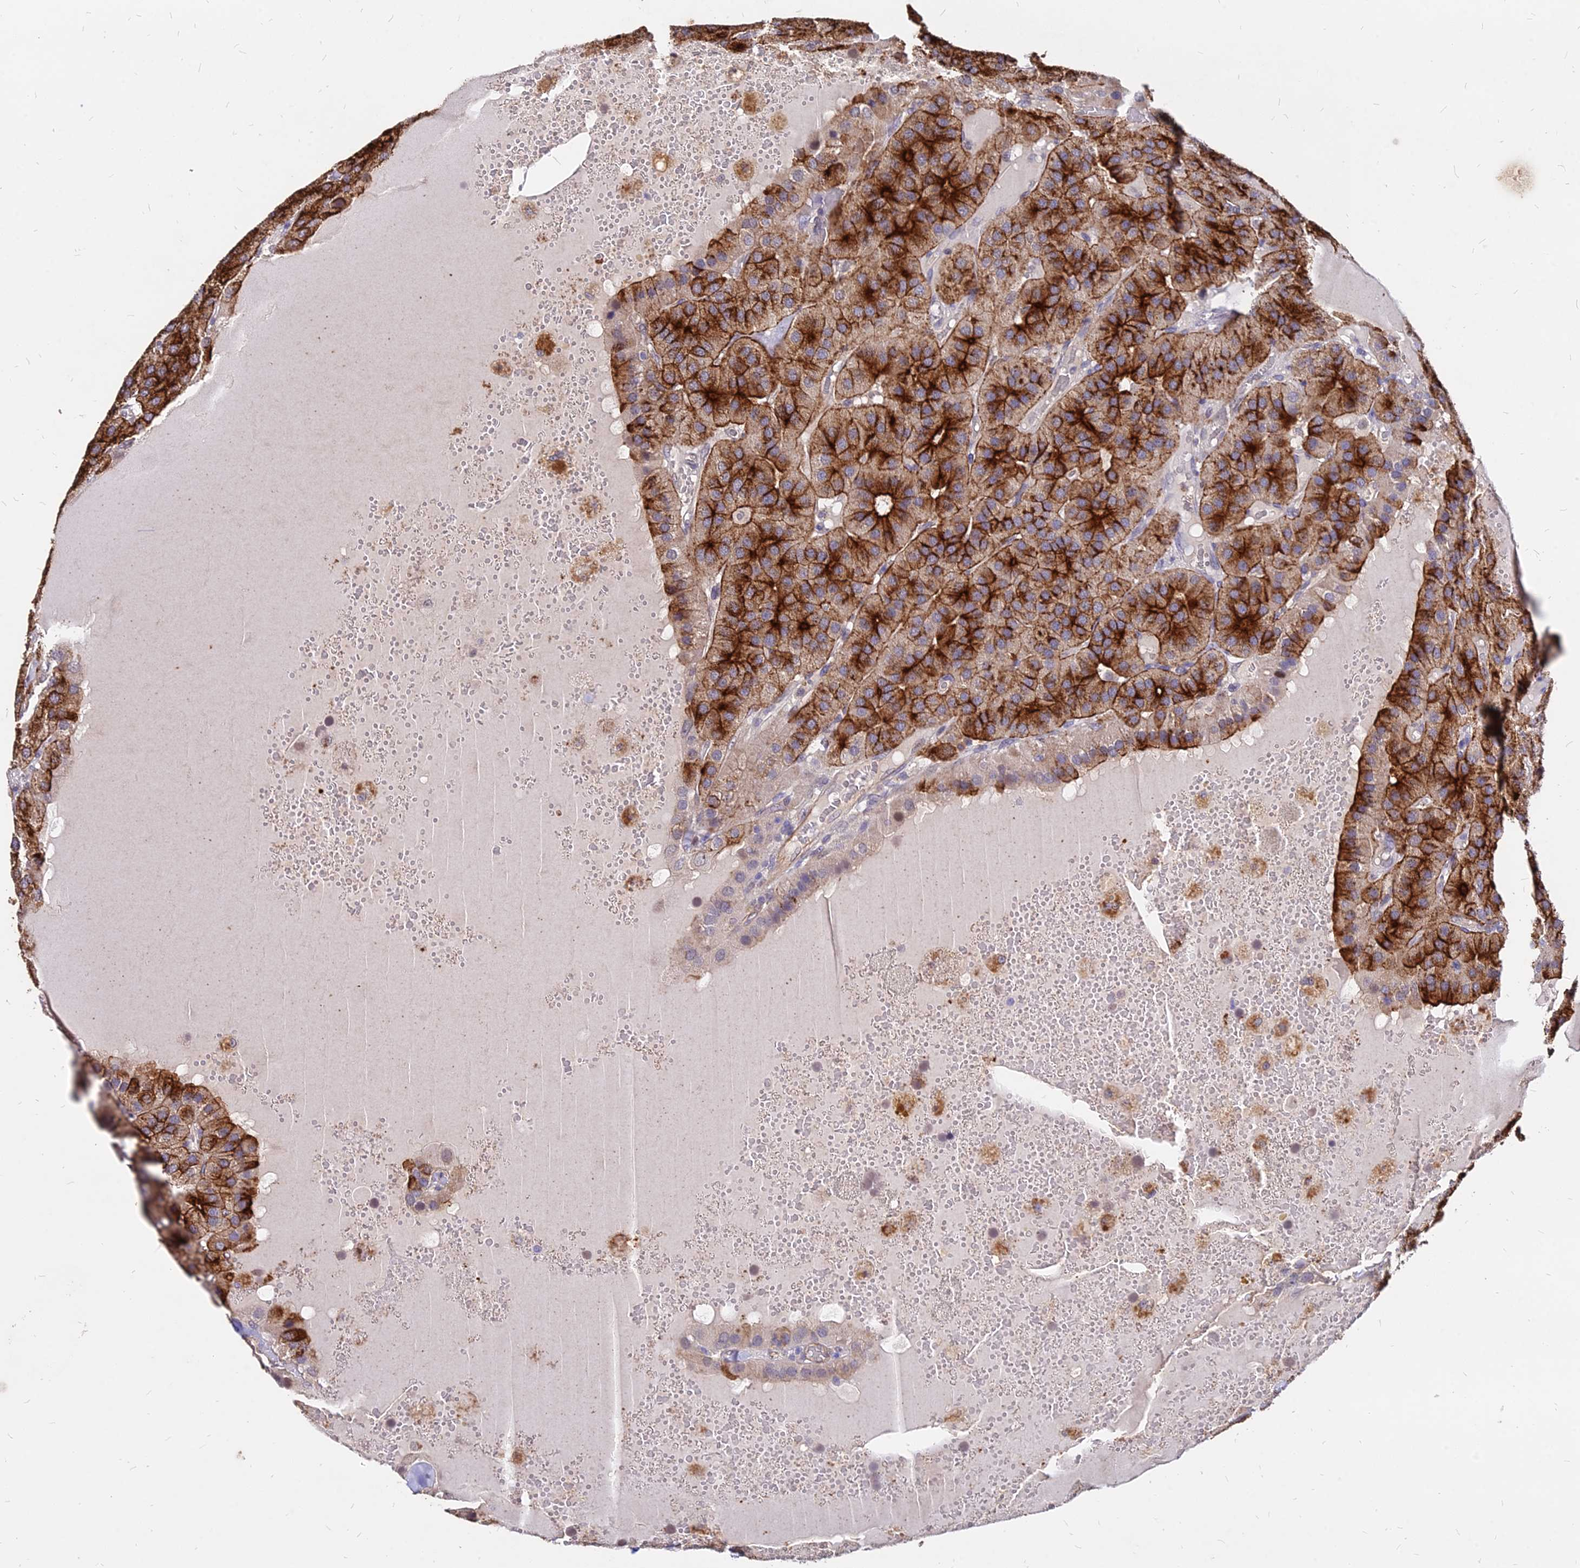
{"staining": {"intensity": "strong", "quantity": ">75%", "location": "cytoplasmic/membranous"}, "tissue": "parathyroid gland", "cell_type": "Glandular cells", "image_type": "normal", "snomed": [{"axis": "morphology", "description": "Normal tissue, NOS"}, {"axis": "morphology", "description": "Adenoma, NOS"}, {"axis": "topography", "description": "Parathyroid gland"}], "caption": "This is an image of IHC staining of benign parathyroid gland, which shows strong positivity in the cytoplasmic/membranous of glandular cells.", "gene": "C11orf68", "patient": {"sex": "female", "age": 86}}